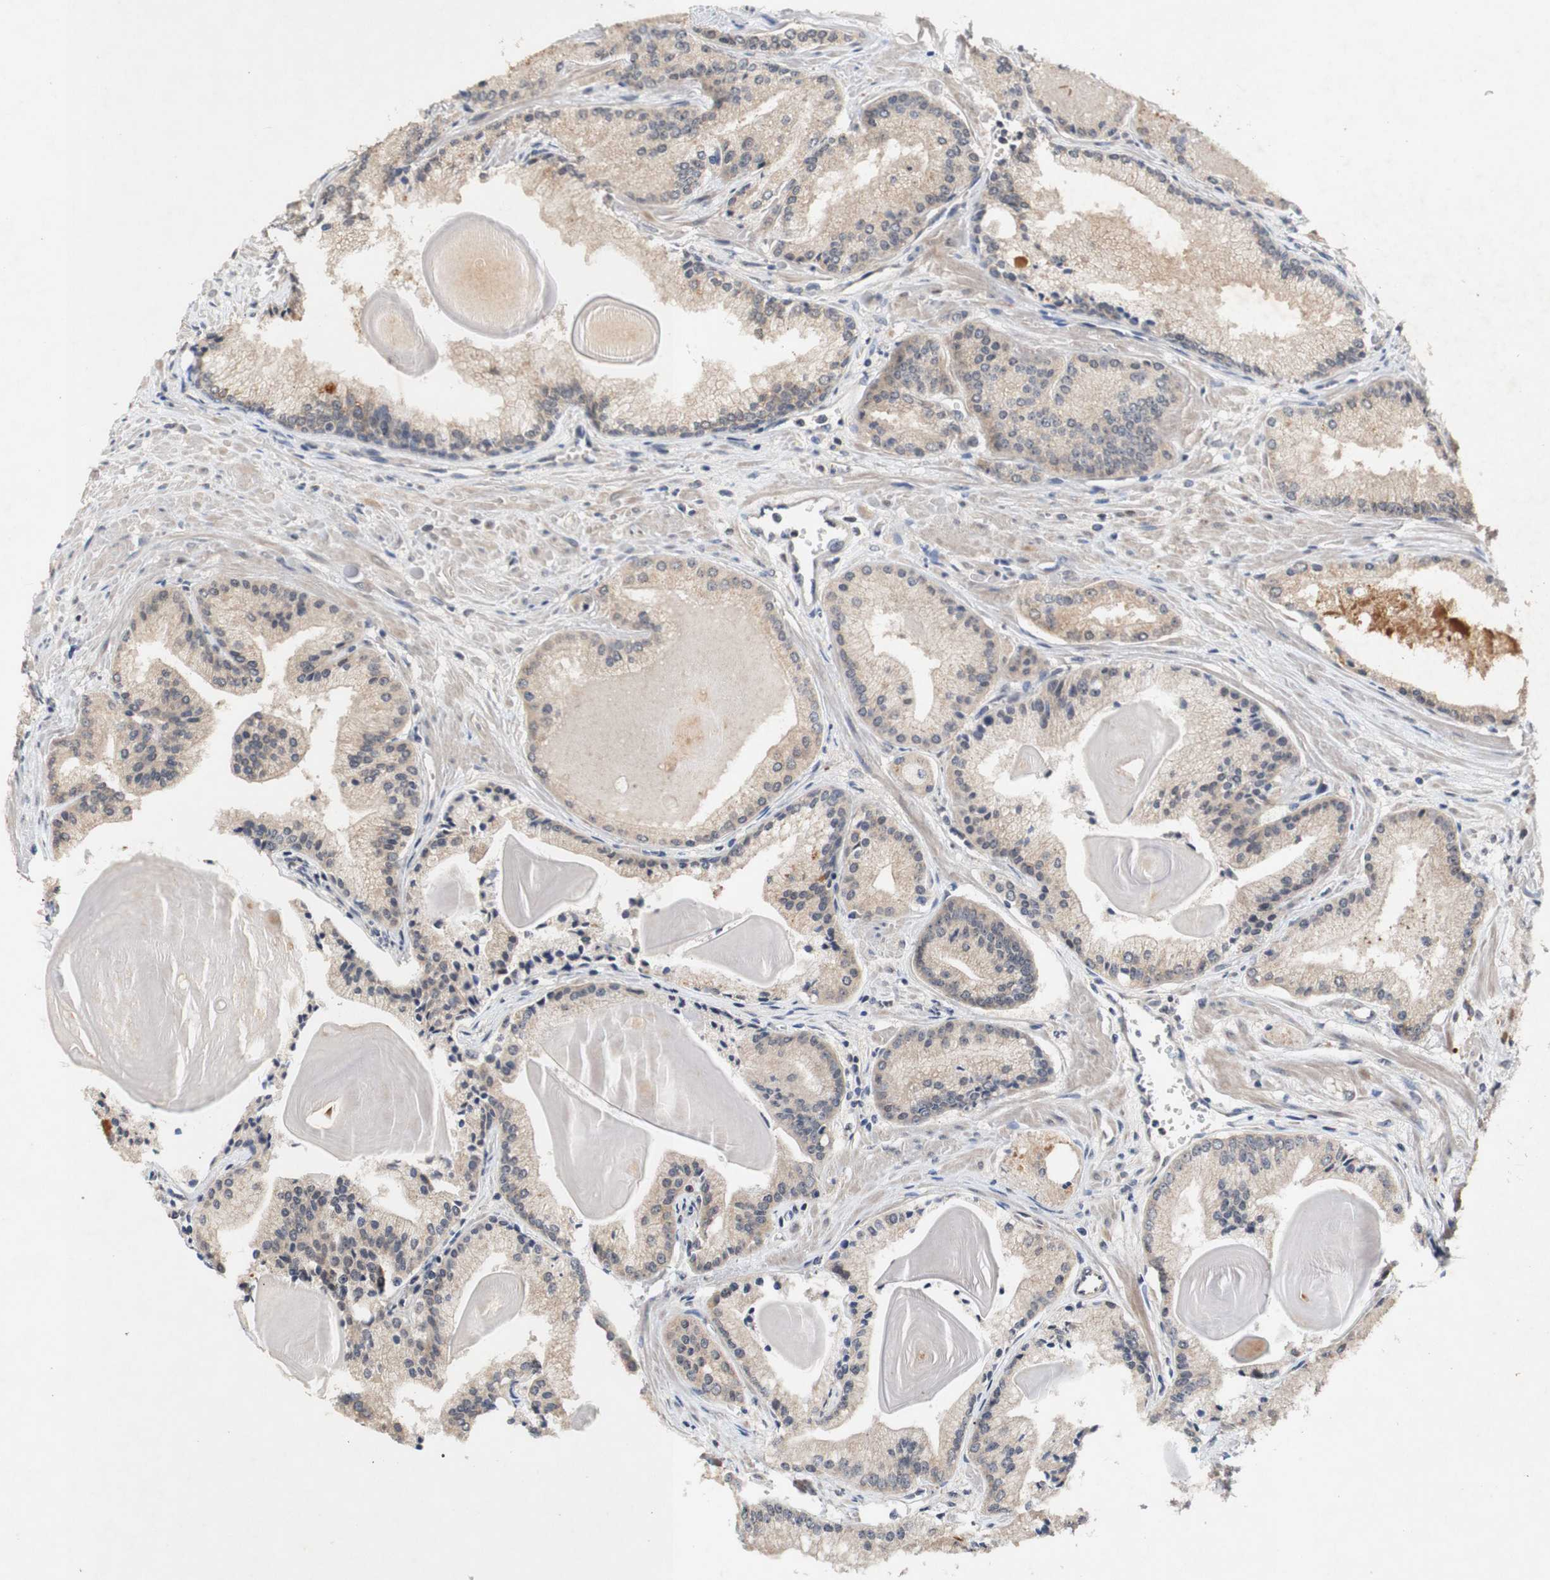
{"staining": {"intensity": "weak", "quantity": ">75%", "location": "cytoplasmic/membranous,nuclear"}, "tissue": "prostate cancer", "cell_type": "Tumor cells", "image_type": "cancer", "snomed": [{"axis": "morphology", "description": "Adenocarcinoma, Low grade"}, {"axis": "topography", "description": "Prostate"}], "caption": "Immunohistochemistry of human adenocarcinoma (low-grade) (prostate) displays low levels of weak cytoplasmic/membranous and nuclear positivity in about >75% of tumor cells.", "gene": "PIN1", "patient": {"sex": "male", "age": 59}}